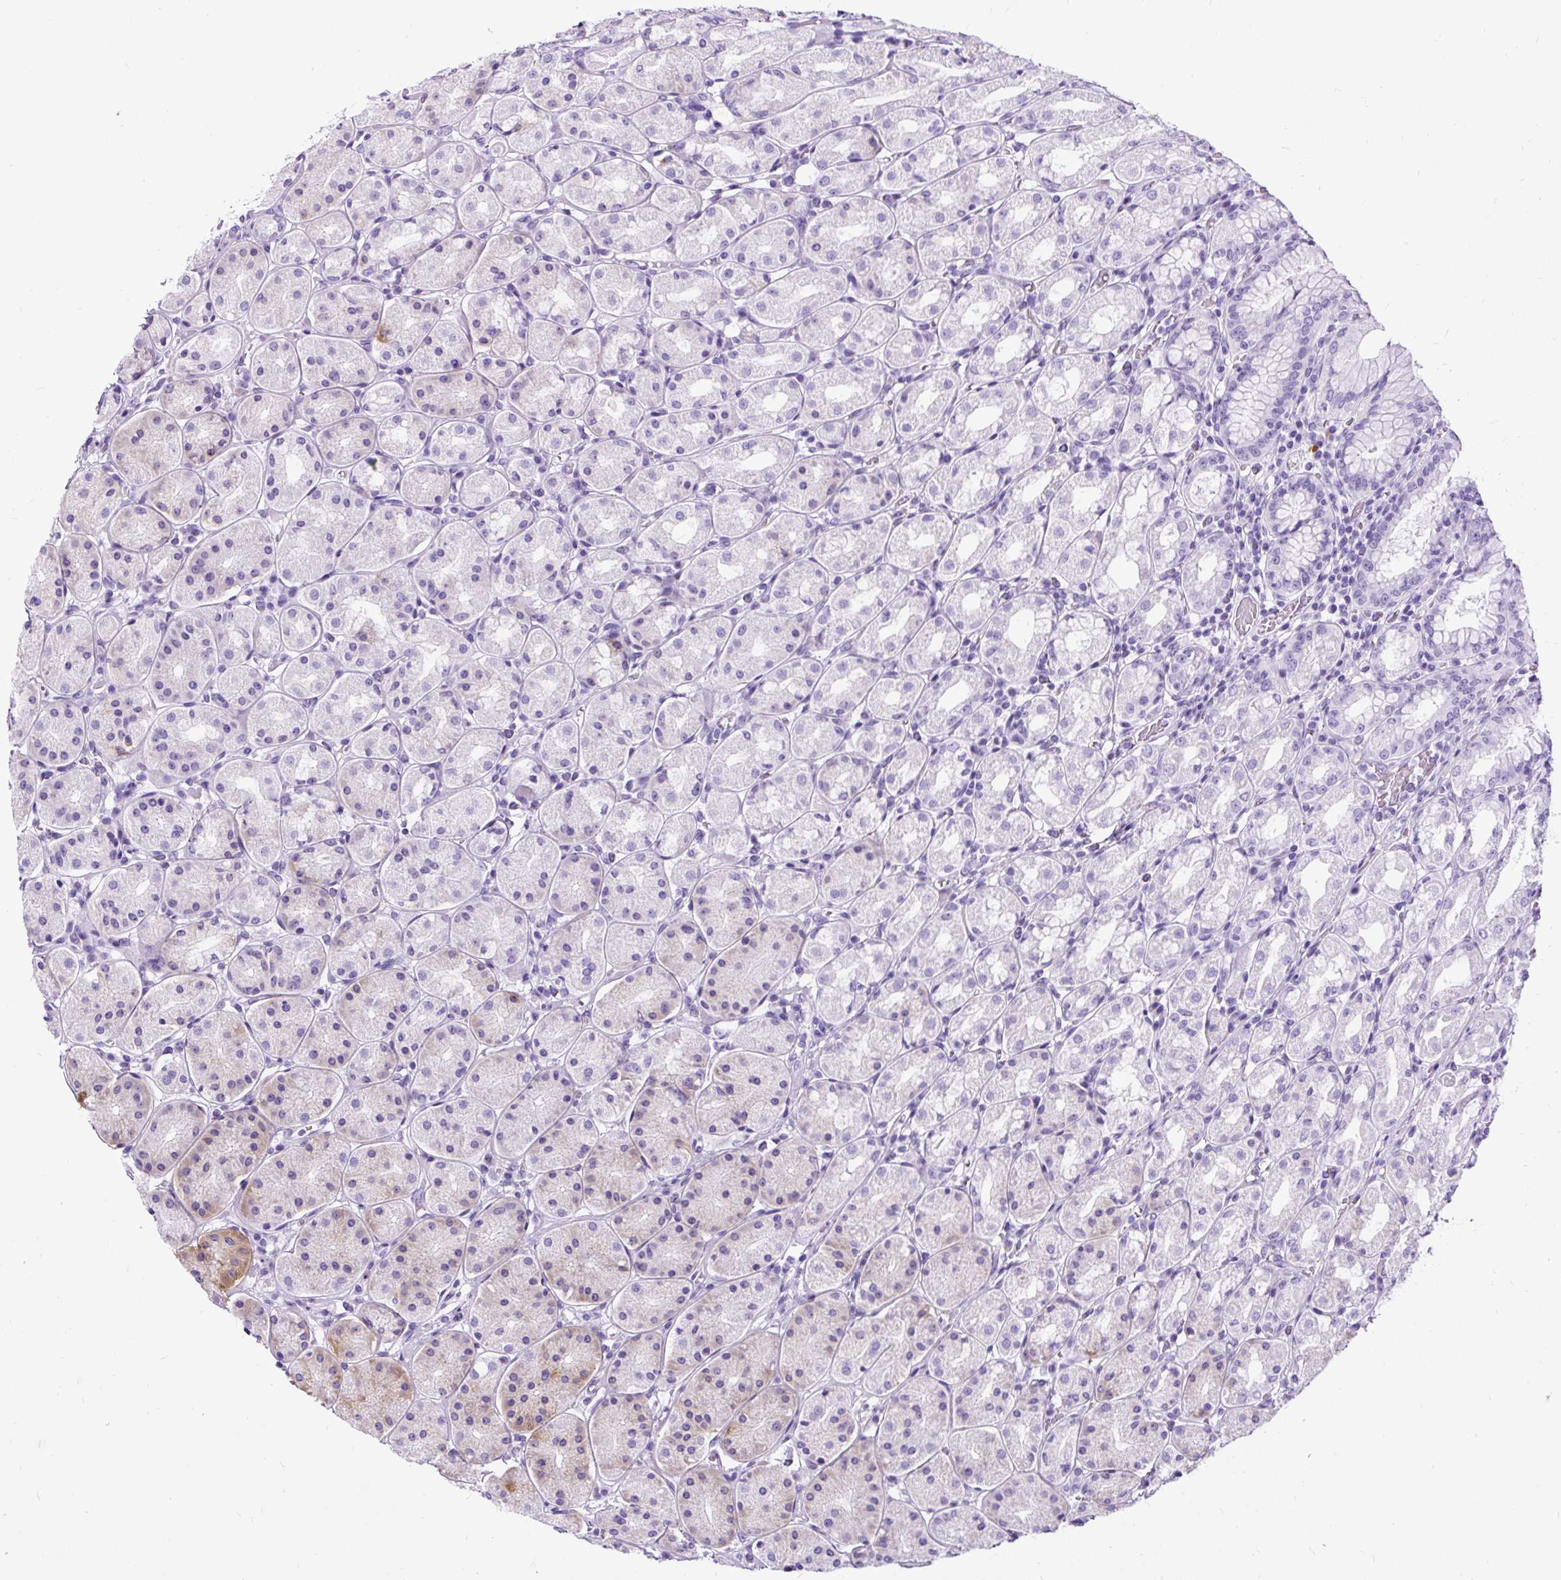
{"staining": {"intensity": "moderate", "quantity": "<25%", "location": "cytoplasmic/membranous"}, "tissue": "stomach", "cell_type": "Glandular cells", "image_type": "normal", "snomed": [{"axis": "morphology", "description": "Normal tissue, NOS"}, {"axis": "topography", "description": "Stomach"}, {"axis": "topography", "description": "Stomach, lower"}], "caption": "The photomicrograph shows staining of normal stomach, revealing moderate cytoplasmic/membranous protein positivity (brown color) within glandular cells.", "gene": "PDIA2", "patient": {"sex": "female", "age": 56}}